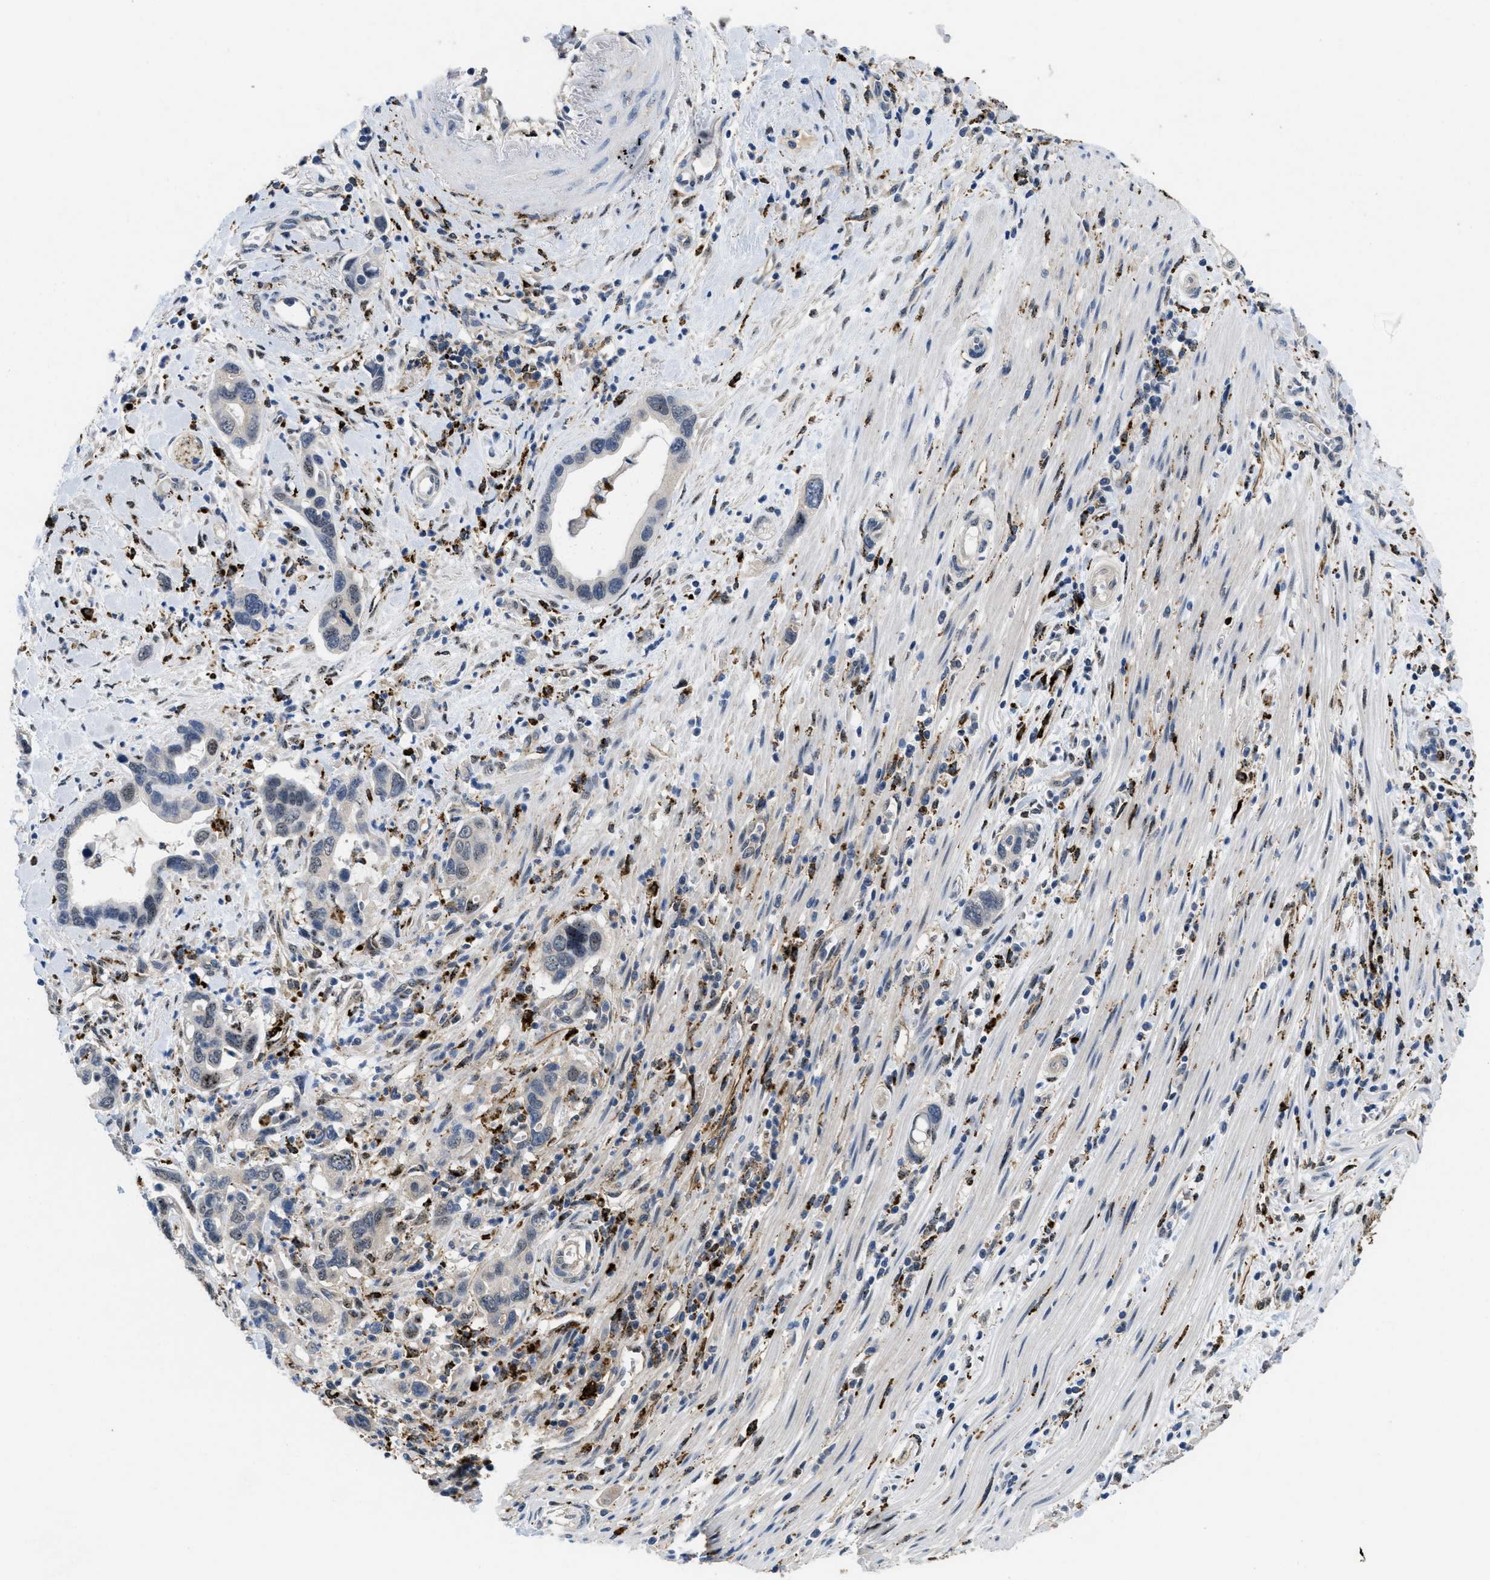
{"staining": {"intensity": "negative", "quantity": "none", "location": "none"}, "tissue": "pancreatic cancer", "cell_type": "Tumor cells", "image_type": "cancer", "snomed": [{"axis": "morphology", "description": "Adenocarcinoma, NOS"}, {"axis": "topography", "description": "Pancreas"}], "caption": "Image shows no significant protein staining in tumor cells of pancreatic cancer.", "gene": "BMPR2", "patient": {"sex": "female", "age": 70}}